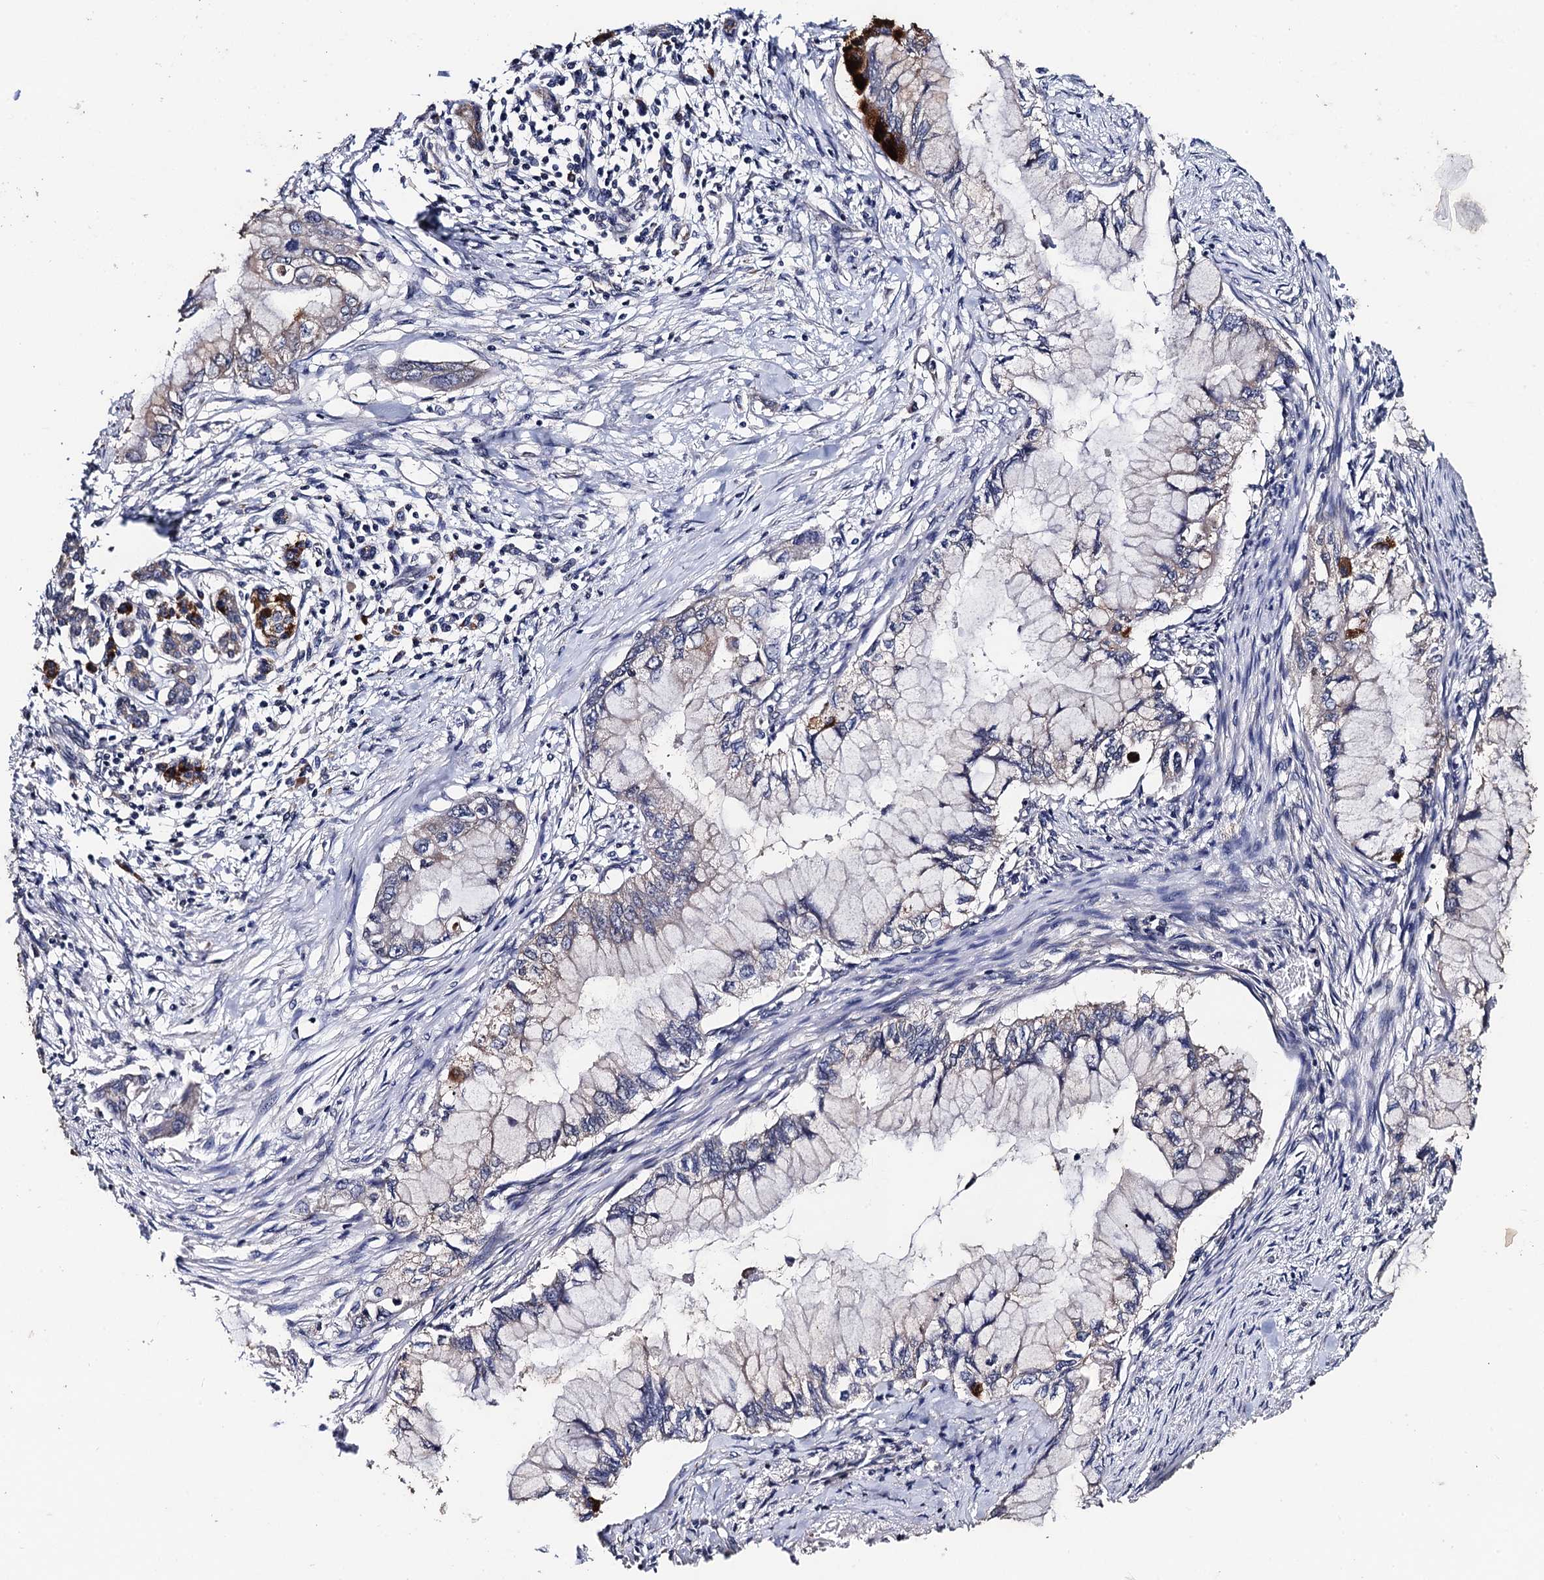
{"staining": {"intensity": "strong", "quantity": "<25%", "location": "cytoplasmic/membranous"}, "tissue": "pancreatic cancer", "cell_type": "Tumor cells", "image_type": "cancer", "snomed": [{"axis": "morphology", "description": "Adenocarcinoma, NOS"}, {"axis": "topography", "description": "Pancreas"}], "caption": "A brown stain labels strong cytoplasmic/membranous positivity of a protein in pancreatic adenocarcinoma tumor cells.", "gene": "PPTC7", "patient": {"sex": "male", "age": 48}}